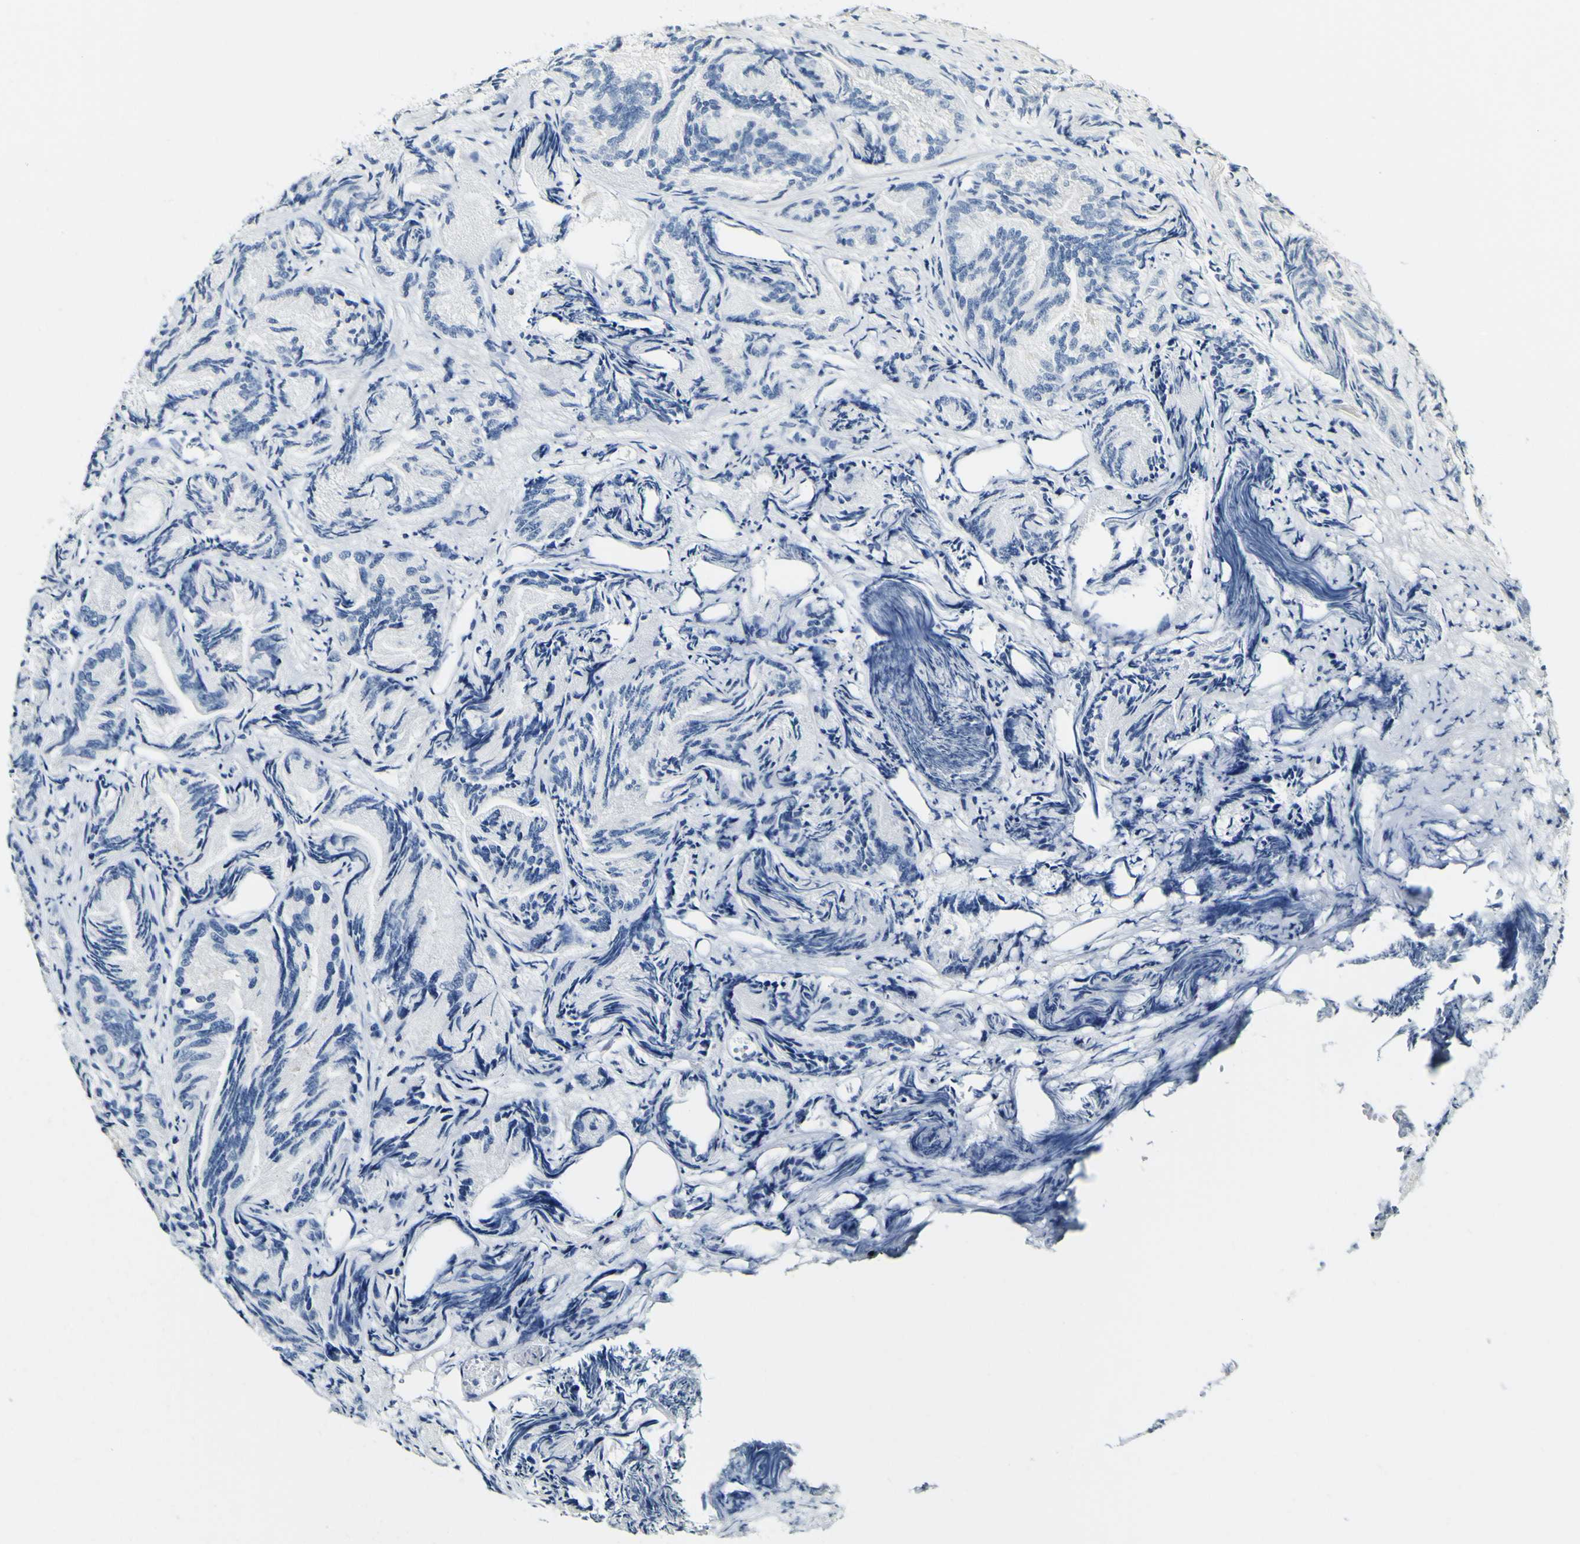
{"staining": {"intensity": "negative", "quantity": "none", "location": "none"}, "tissue": "prostate cancer", "cell_type": "Tumor cells", "image_type": "cancer", "snomed": [{"axis": "morphology", "description": "Adenocarcinoma, Low grade"}, {"axis": "topography", "description": "Prostate"}], "caption": "Immunohistochemical staining of prostate cancer demonstrates no significant positivity in tumor cells.", "gene": "FMO3", "patient": {"sex": "male", "age": 89}}